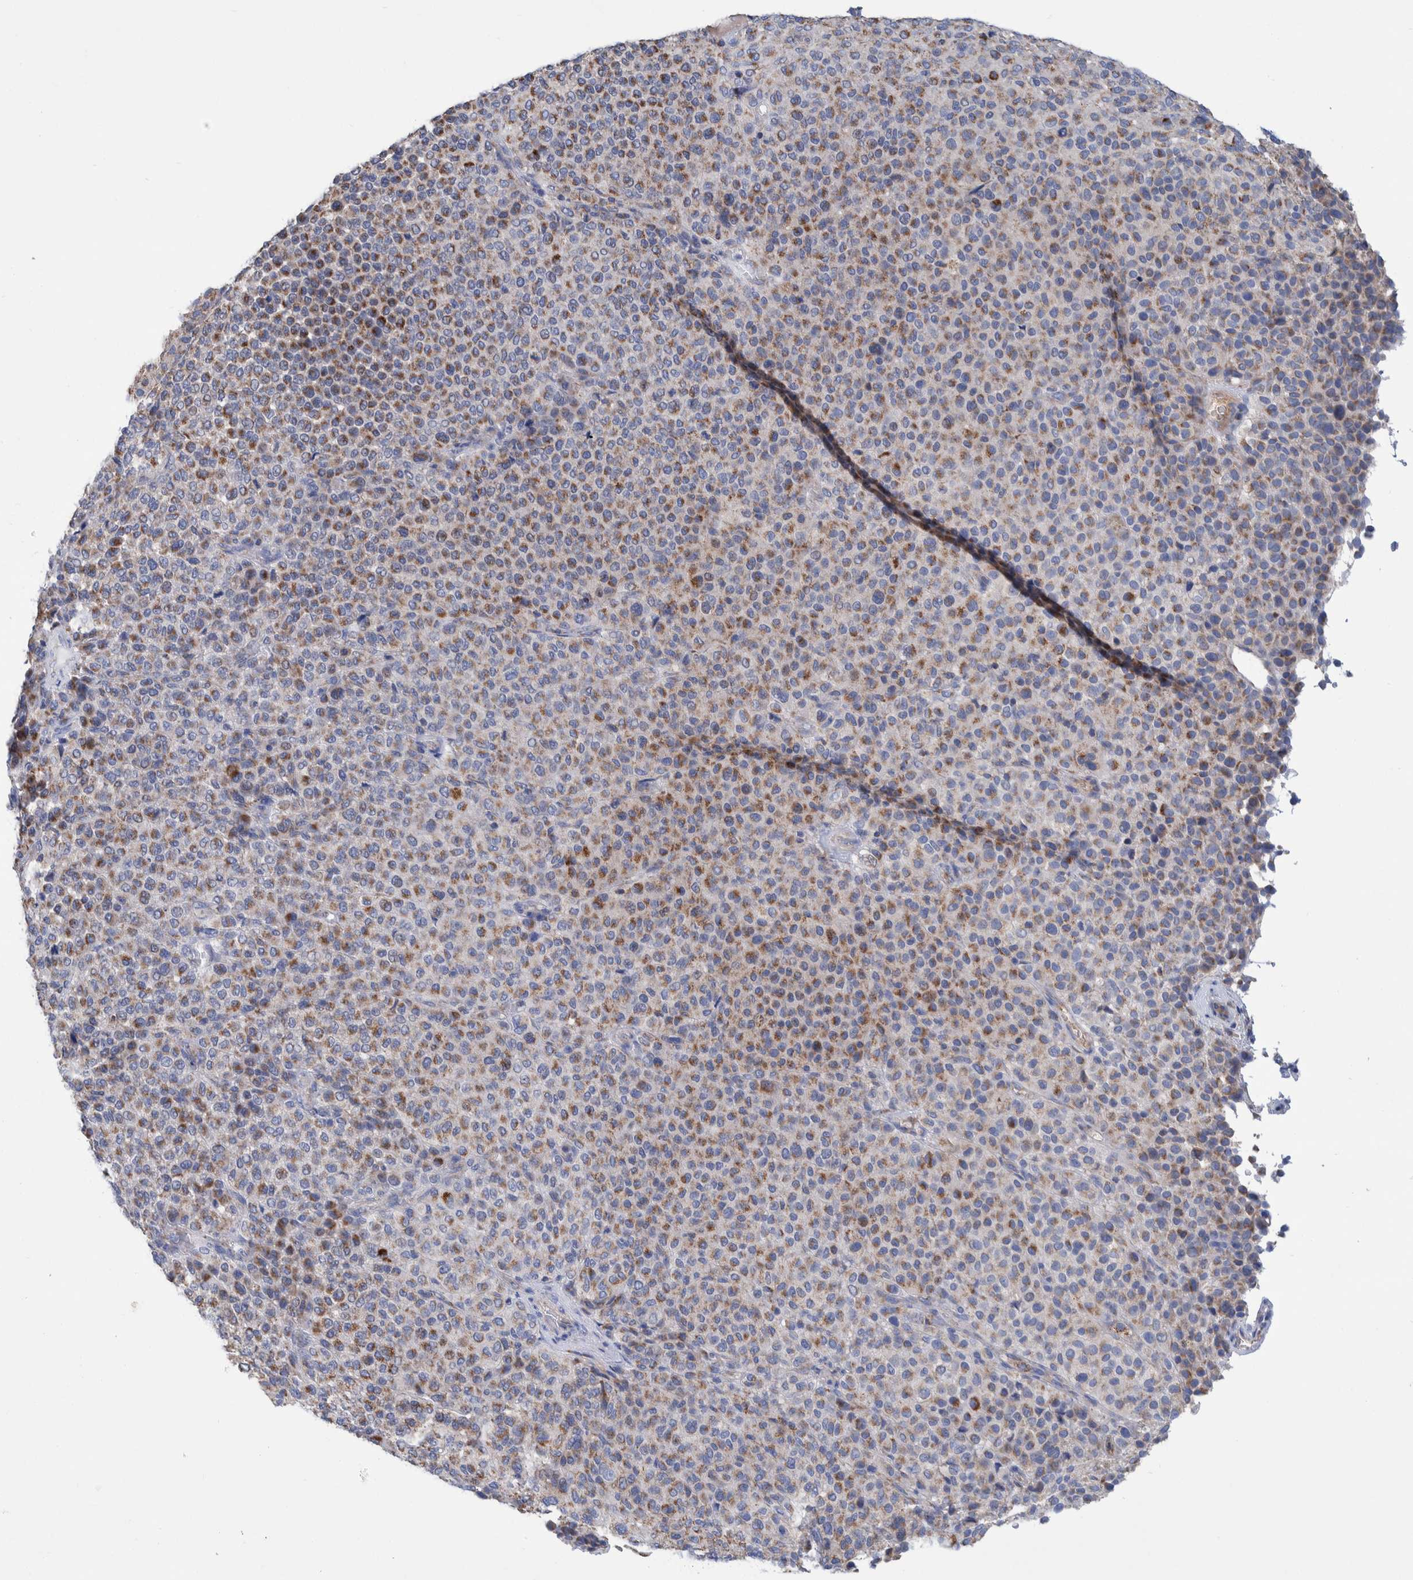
{"staining": {"intensity": "moderate", "quantity": ">75%", "location": "cytoplasmic/membranous"}, "tissue": "melanoma", "cell_type": "Tumor cells", "image_type": "cancer", "snomed": [{"axis": "morphology", "description": "Malignant melanoma, Metastatic site"}, {"axis": "topography", "description": "Pancreas"}], "caption": "DAB immunohistochemical staining of human melanoma demonstrates moderate cytoplasmic/membranous protein positivity in about >75% of tumor cells. (IHC, brightfield microscopy, high magnification).", "gene": "DECR1", "patient": {"sex": "female", "age": 30}}